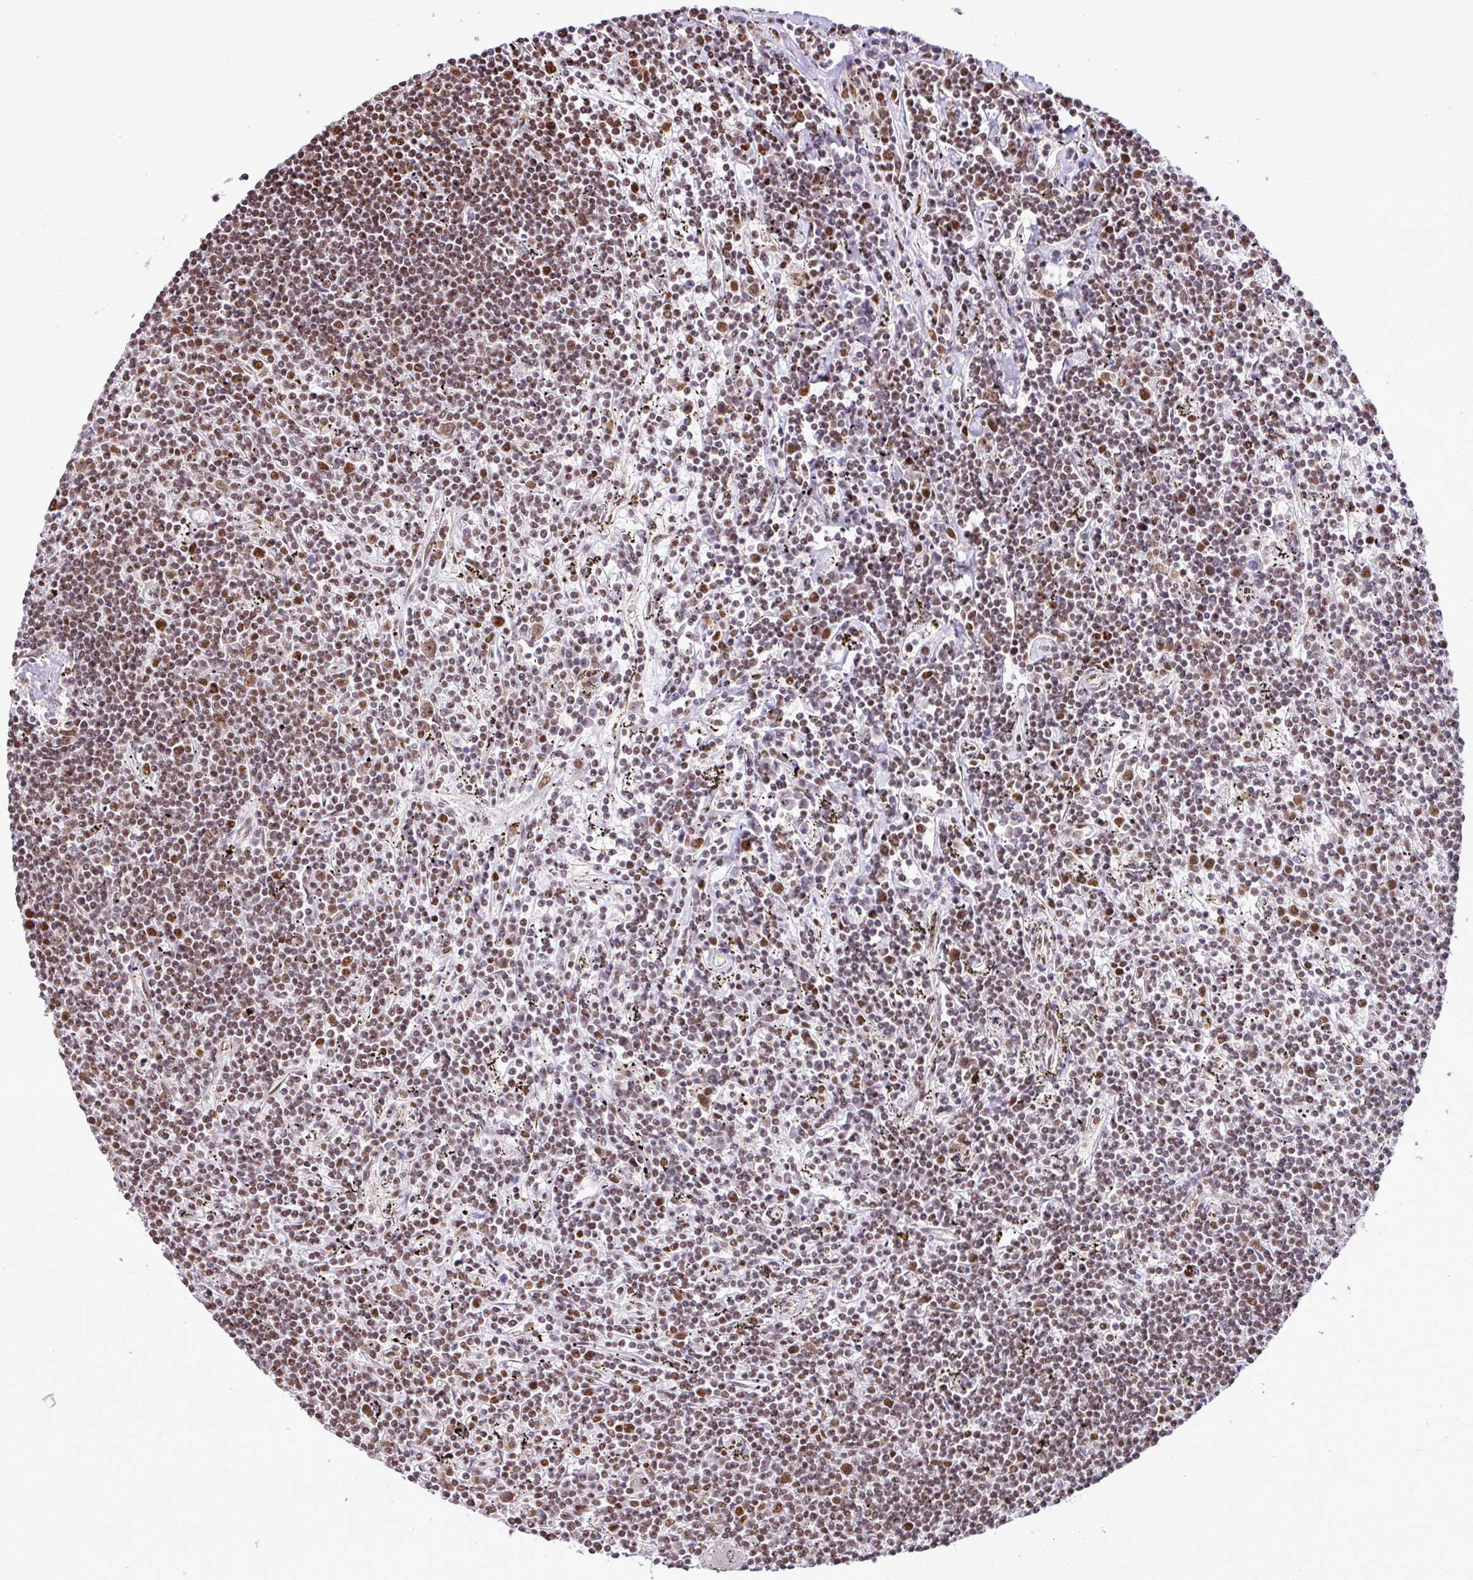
{"staining": {"intensity": "moderate", "quantity": ">75%", "location": "nuclear"}, "tissue": "lymphoma", "cell_type": "Tumor cells", "image_type": "cancer", "snomed": [{"axis": "morphology", "description": "Malignant lymphoma, non-Hodgkin's type, Low grade"}, {"axis": "topography", "description": "Spleen"}], "caption": "Approximately >75% of tumor cells in human lymphoma demonstrate moderate nuclear protein staining as visualized by brown immunohistochemical staining.", "gene": "PGAP4", "patient": {"sex": "male", "age": 76}}